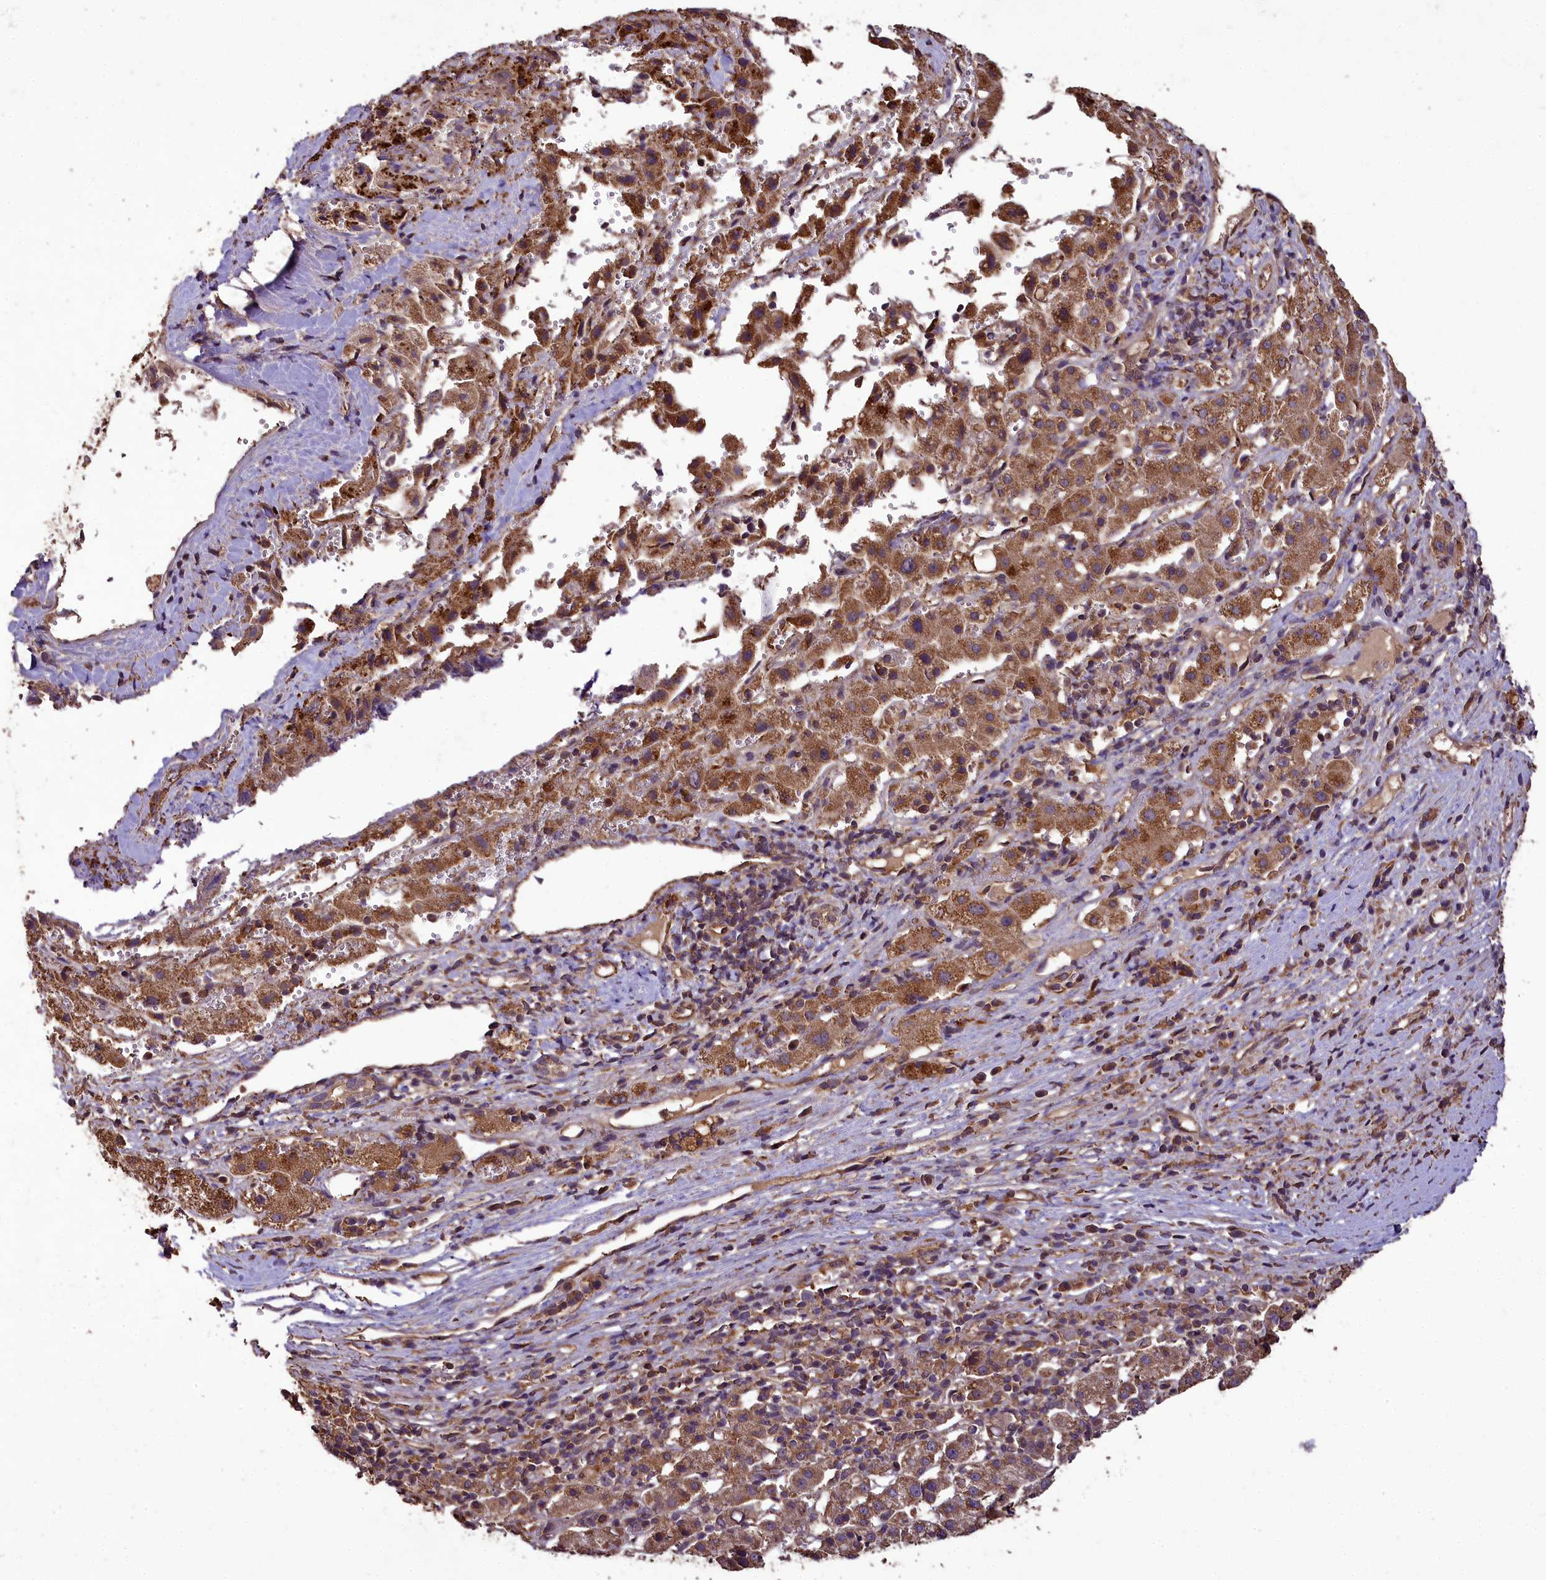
{"staining": {"intensity": "moderate", "quantity": ">75%", "location": "cytoplasmic/membranous"}, "tissue": "liver cancer", "cell_type": "Tumor cells", "image_type": "cancer", "snomed": [{"axis": "morphology", "description": "Carcinoma, Hepatocellular, NOS"}, {"axis": "topography", "description": "Liver"}], "caption": "This image reveals hepatocellular carcinoma (liver) stained with immunohistochemistry to label a protein in brown. The cytoplasmic/membranous of tumor cells show moderate positivity for the protein. Nuclei are counter-stained blue.", "gene": "TTLL10", "patient": {"sex": "female", "age": 58}}